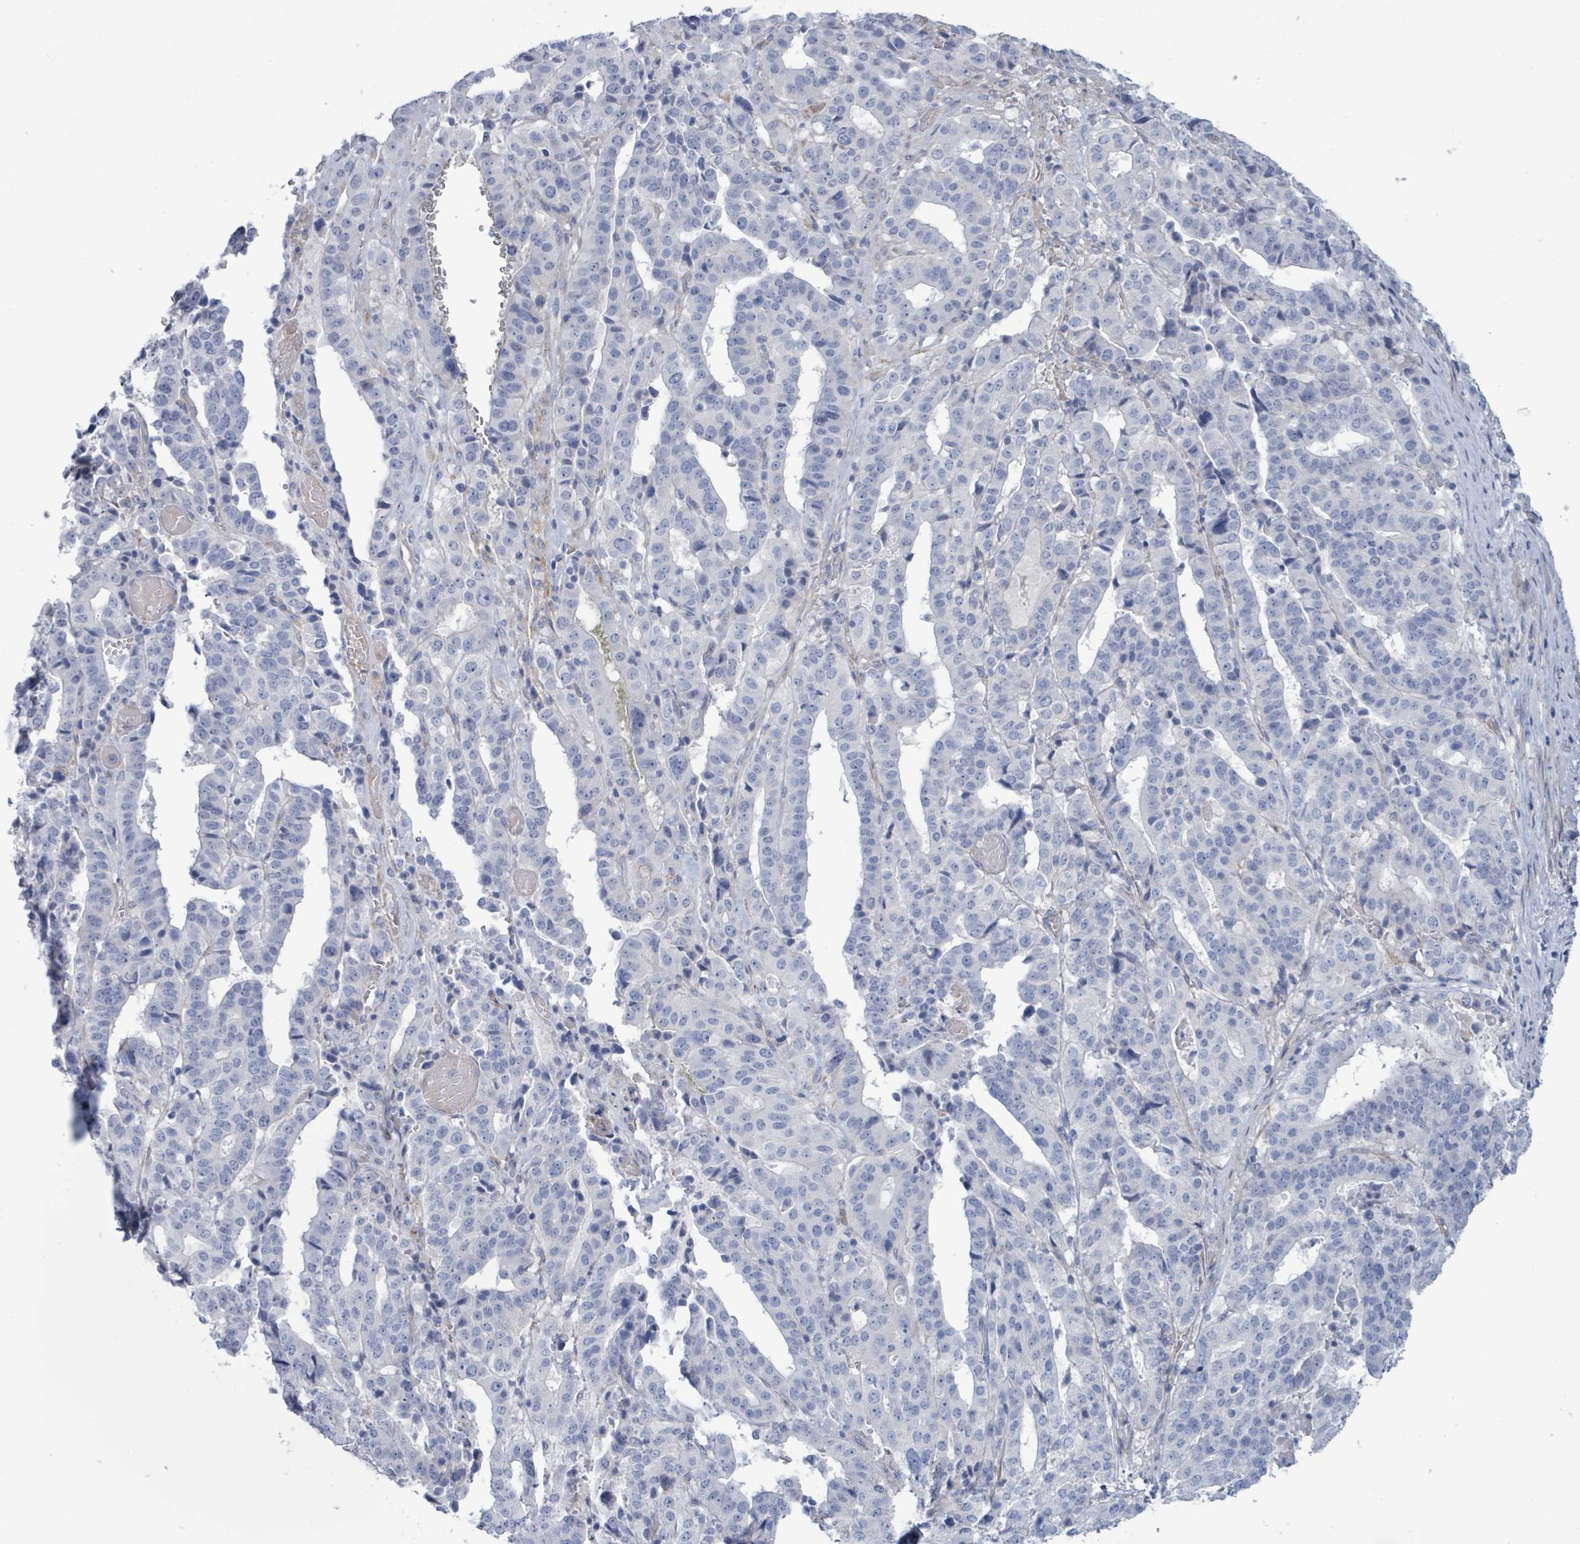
{"staining": {"intensity": "negative", "quantity": "none", "location": "none"}, "tissue": "stomach cancer", "cell_type": "Tumor cells", "image_type": "cancer", "snomed": [{"axis": "morphology", "description": "Adenocarcinoma, NOS"}, {"axis": "topography", "description": "Stomach"}], "caption": "Photomicrograph shows no significant protein positivity in tumor cells of adenocarcinoma (stomach).", "gene": "PKLR", "patient": {"sex": "male", "age": 48}}